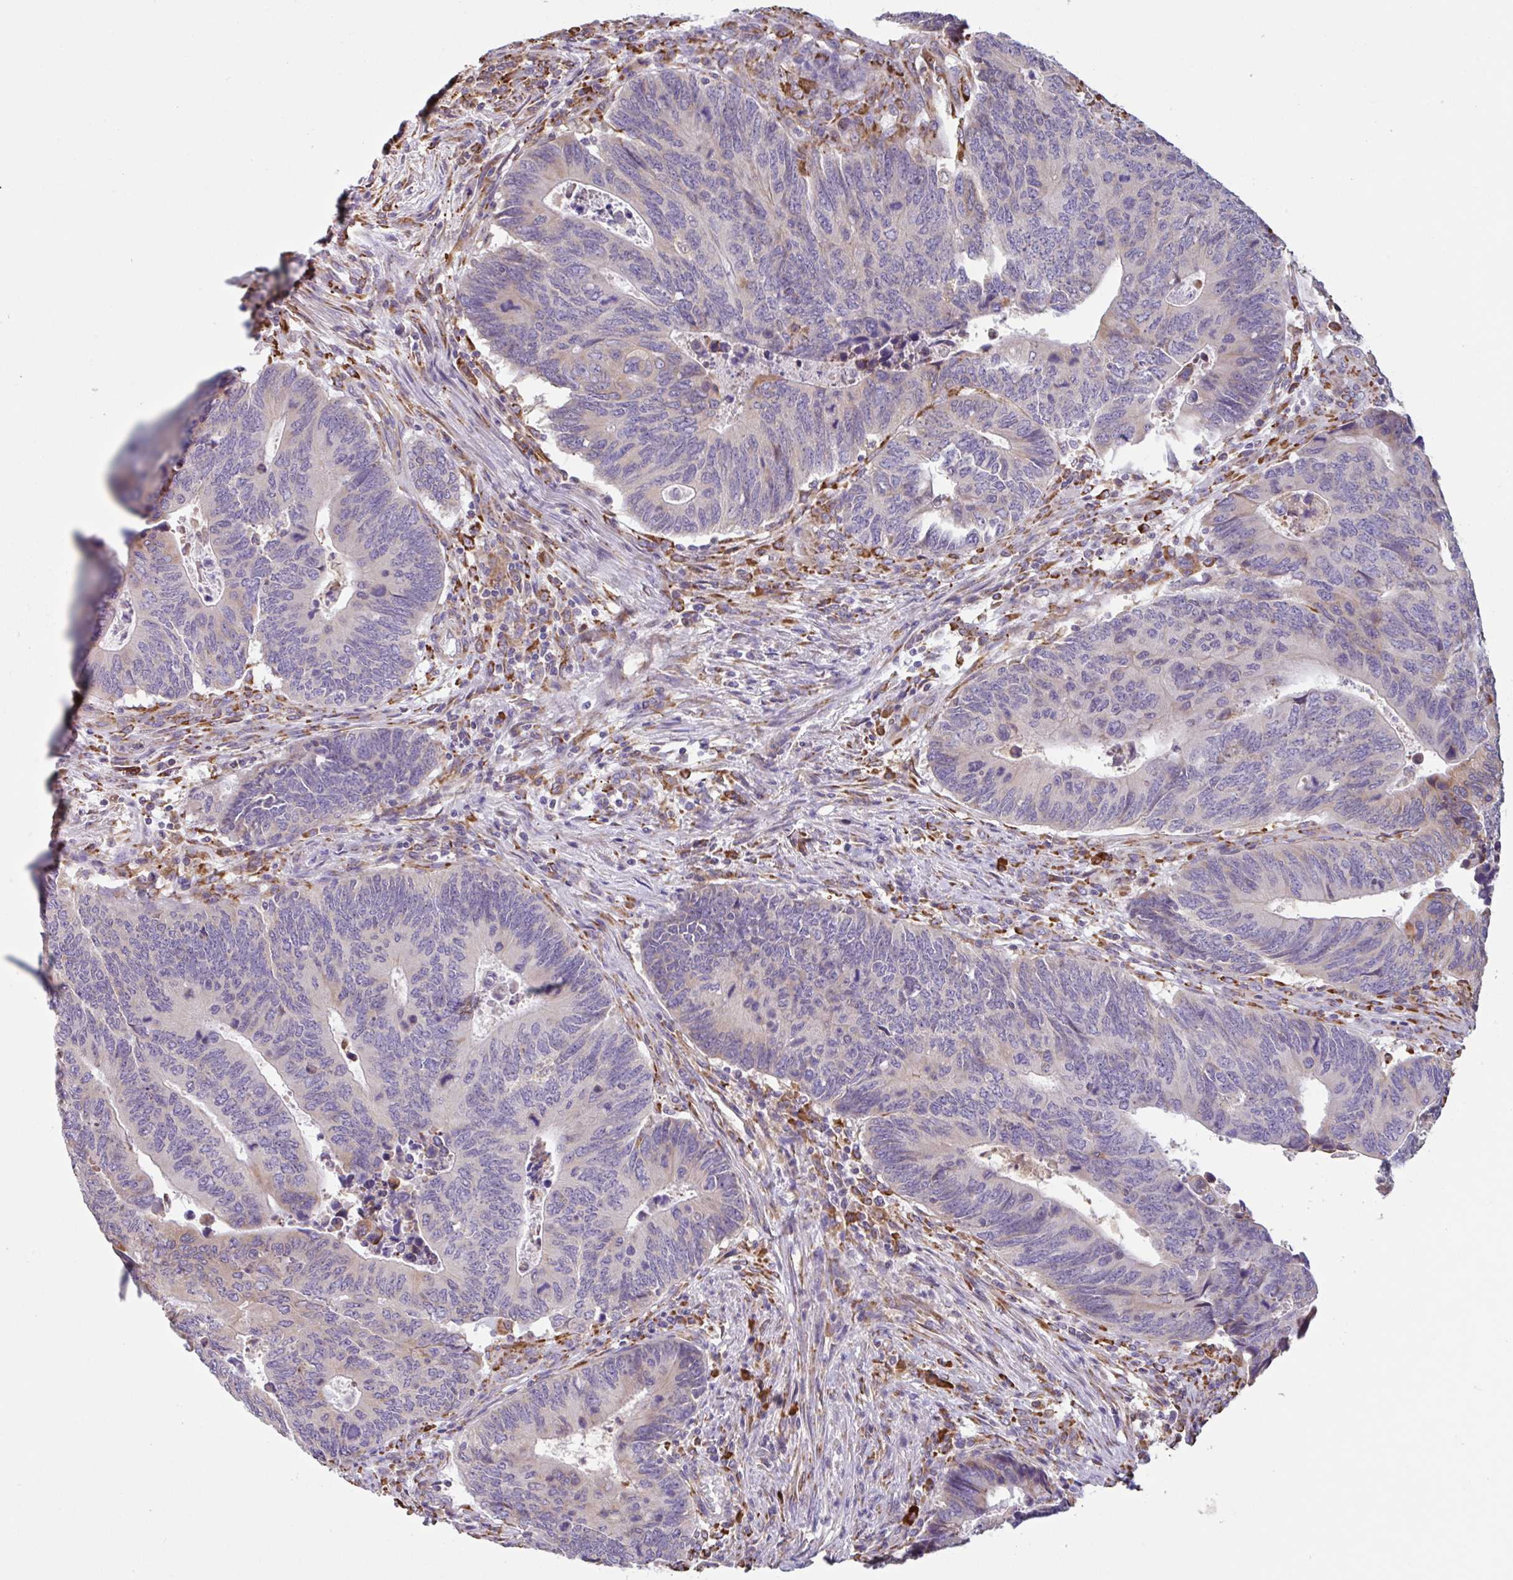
{"staining": {"intensity": "negative", "quantity": "none", "location": "none"}, "tissue": "colorectal cancer", "cell_type": "Tumor cells", "image_type": "cancer", "snomed": [{"axis": "morphology", "description": "Adenocarcinoma, NOS"}, {"axis": "topography", "description": "Colon"}], "caption": "This is an immunohistochemistry photomicrograph of adenocarcinoma (colorectal). There is no positivity in tumor cells.", "gene": "DOK4", "patient": {"sex": "male", "age": 87}}